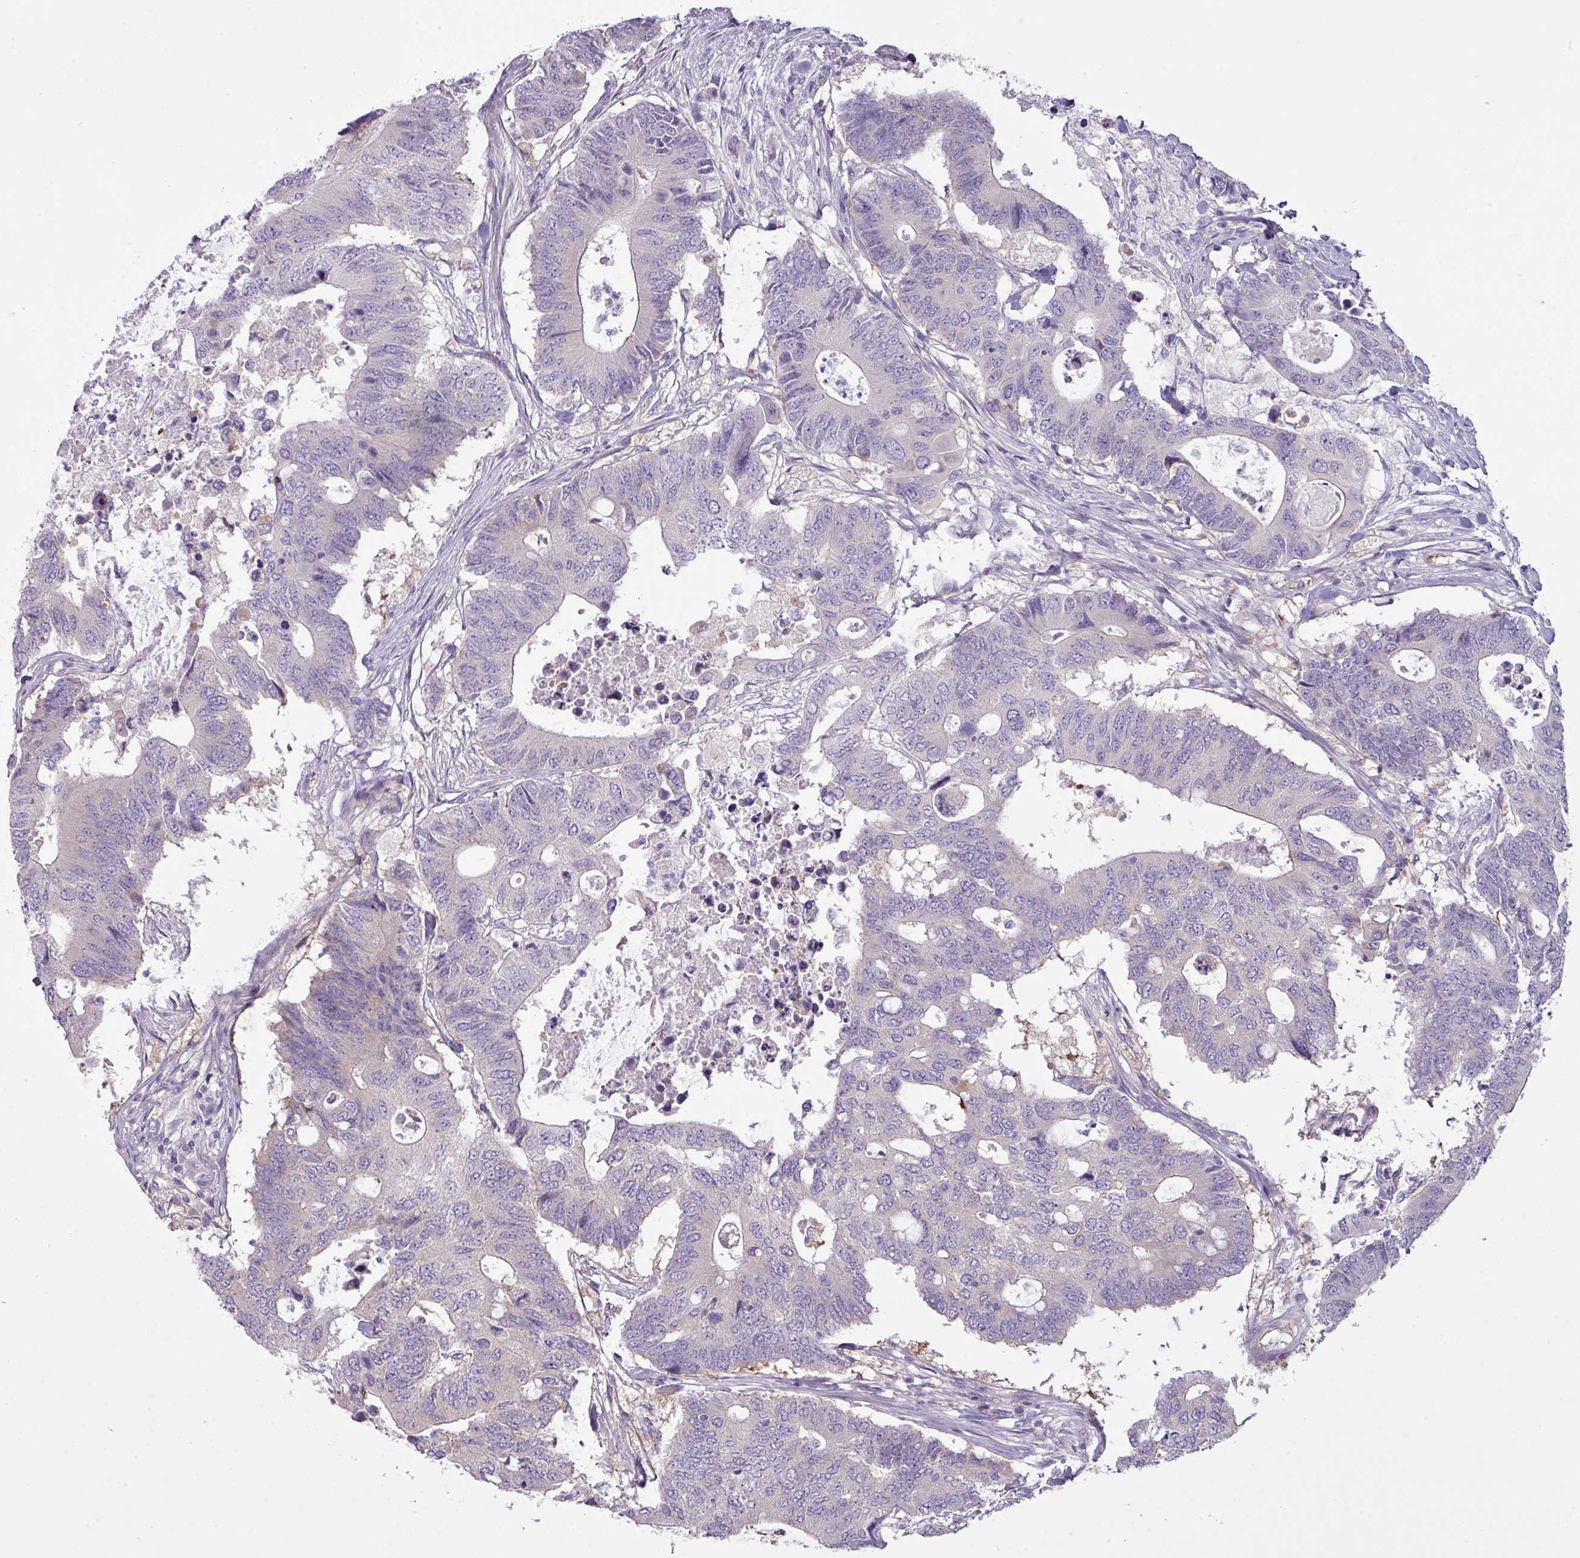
{"staining": {"intensity": "negative", "quantity": "none", "location": "none"}, "tissue": "colorectal cancer", "cell_type": "Tumor cells", "image_type": "cancer", "snomed": [{"axis": "morphology", "description": "Adenocarcinoma, NOS"}, {"axis": "topography", "description": "Colon"}], "caption": "Immunohistochemical staining of human colorectal cancer reveals no significant staining in tumor cells. Nuclei are stained in blue.", "gene": "CAMK2B", "patient": {"sex": "male", "age": 71}}